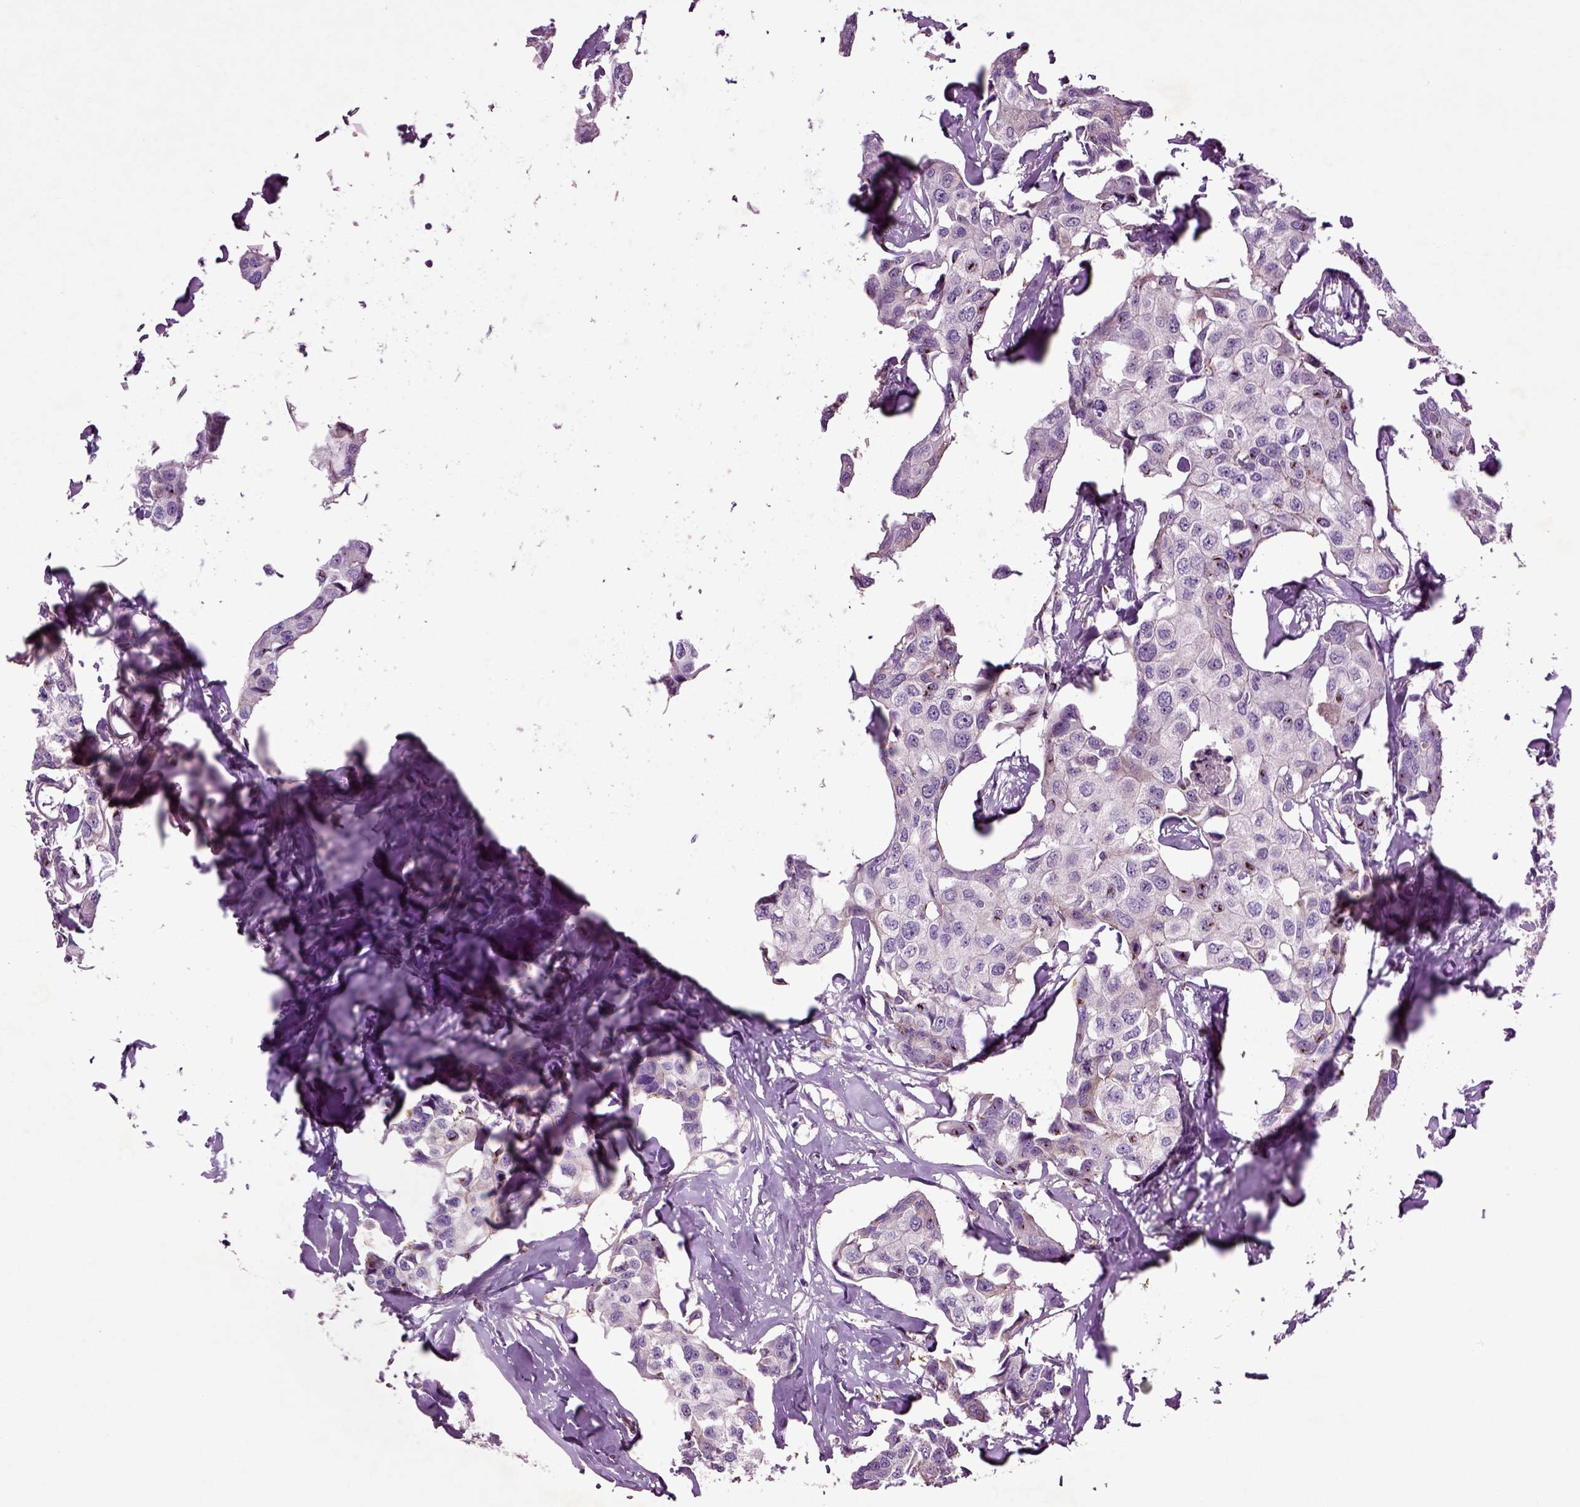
{"staining": {"intensity": "negative", "quantity": "none", "location": "none"}, "tissue": "breast cancer", "cell_type": "Tumor cells", "image_type": "cancer", "snomed": [{"axis": "morphology", "description": "Duct carcinoma"}, {"axis": "topography", "description": "Breast"}], "caption": "DAB (3,3'-diaminobenzidine) immunohistochemical staining of human invasive ductal carcinoma (breast) exhibits no significant positivity in tumor cells. (DAB immunohistochemistry (IHC), high magnification).", "gene": "SPON1", "patient": {"sex": "female", "age": 80}}